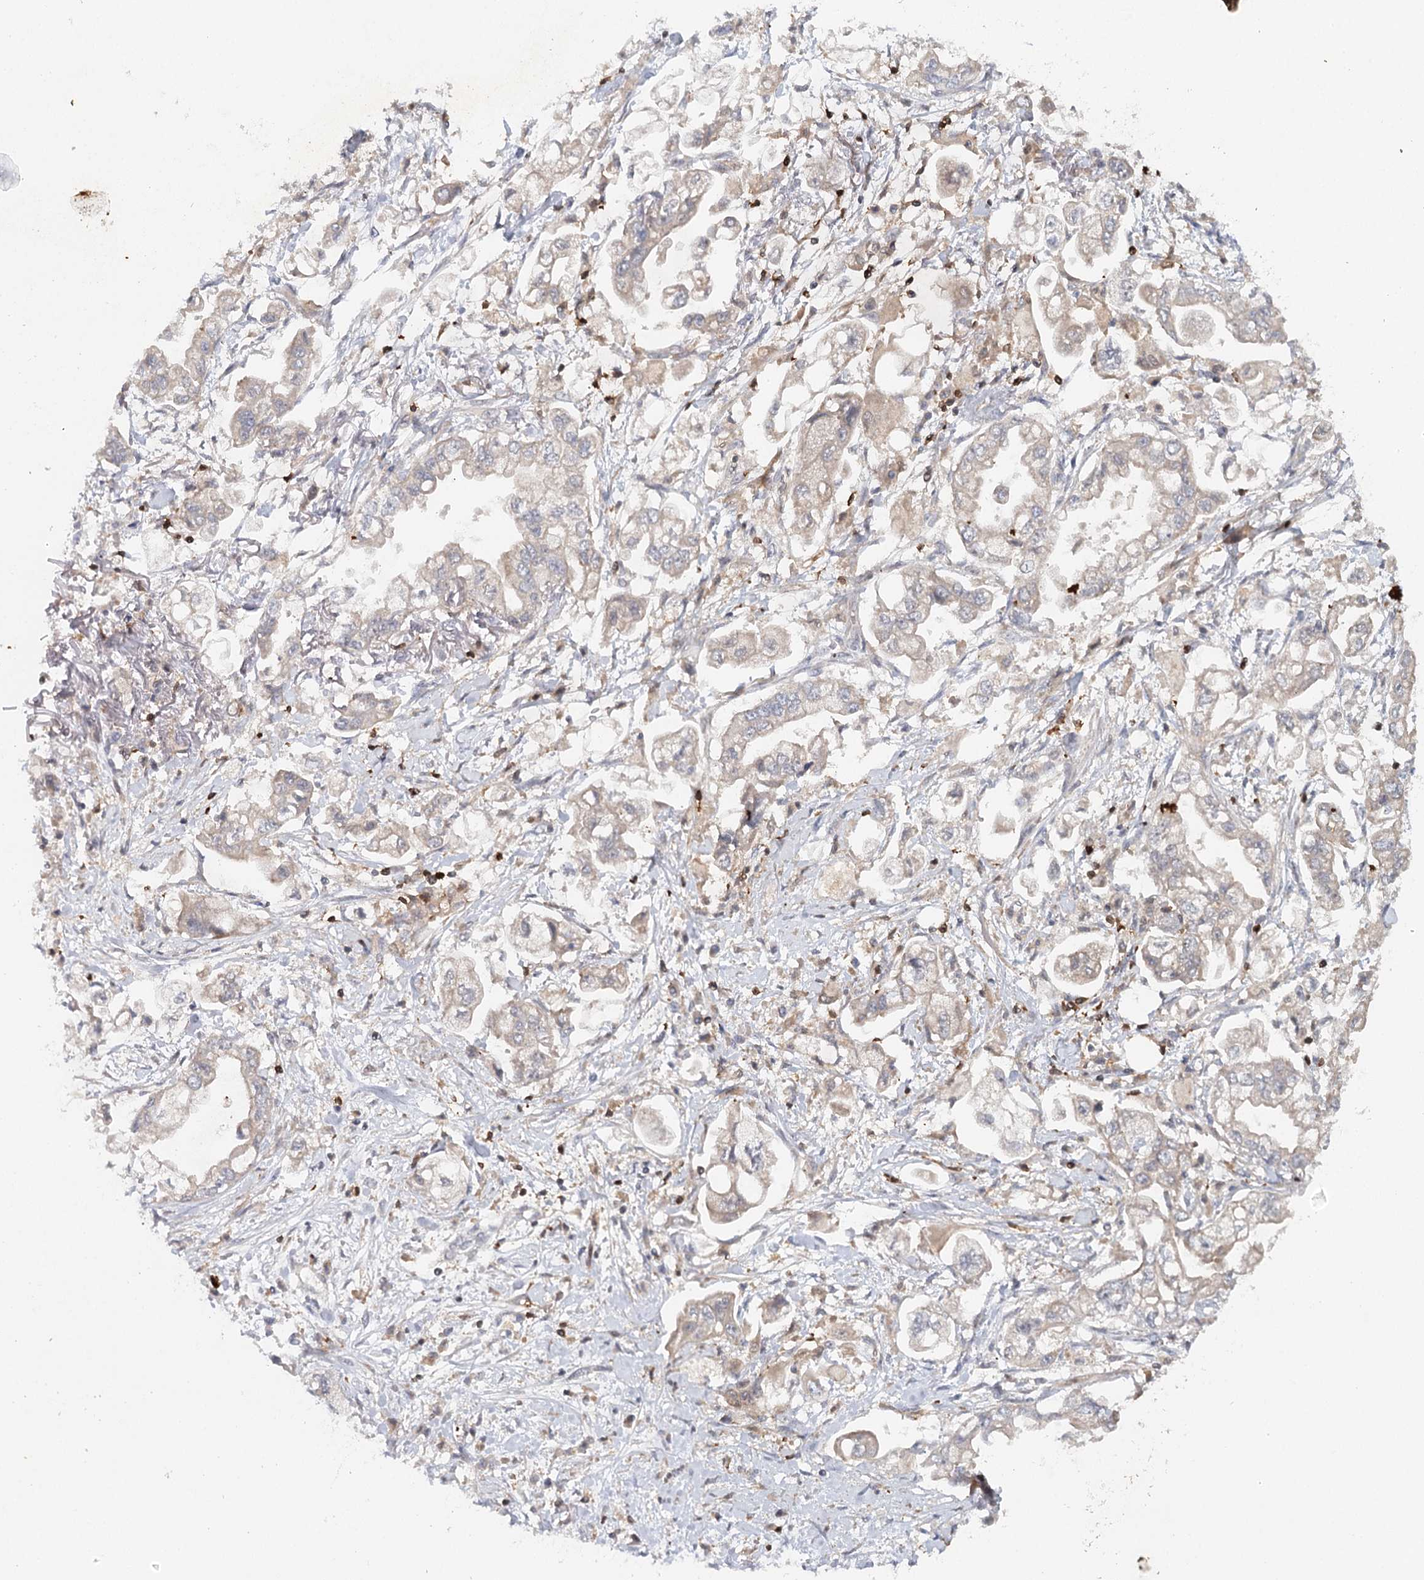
{"staining": {"intensity": "negative", "quantity": "none", "location": "none"}, "tissue": "stomach cancer", "cell_type": "Tumor cells", "image_type": "cancer", "snomed": [{"axis": "morphology", "description": "Adenocarcinoma, NOS"}, {"axis": "topography", "description": "Stomach"}], "caption": "Protein analysis of adenocarcinoma (stomach) displays no significant staining in tumor cells.", "gene": "SLC41A2", "patient": {"sex": "male", "age": 62}}